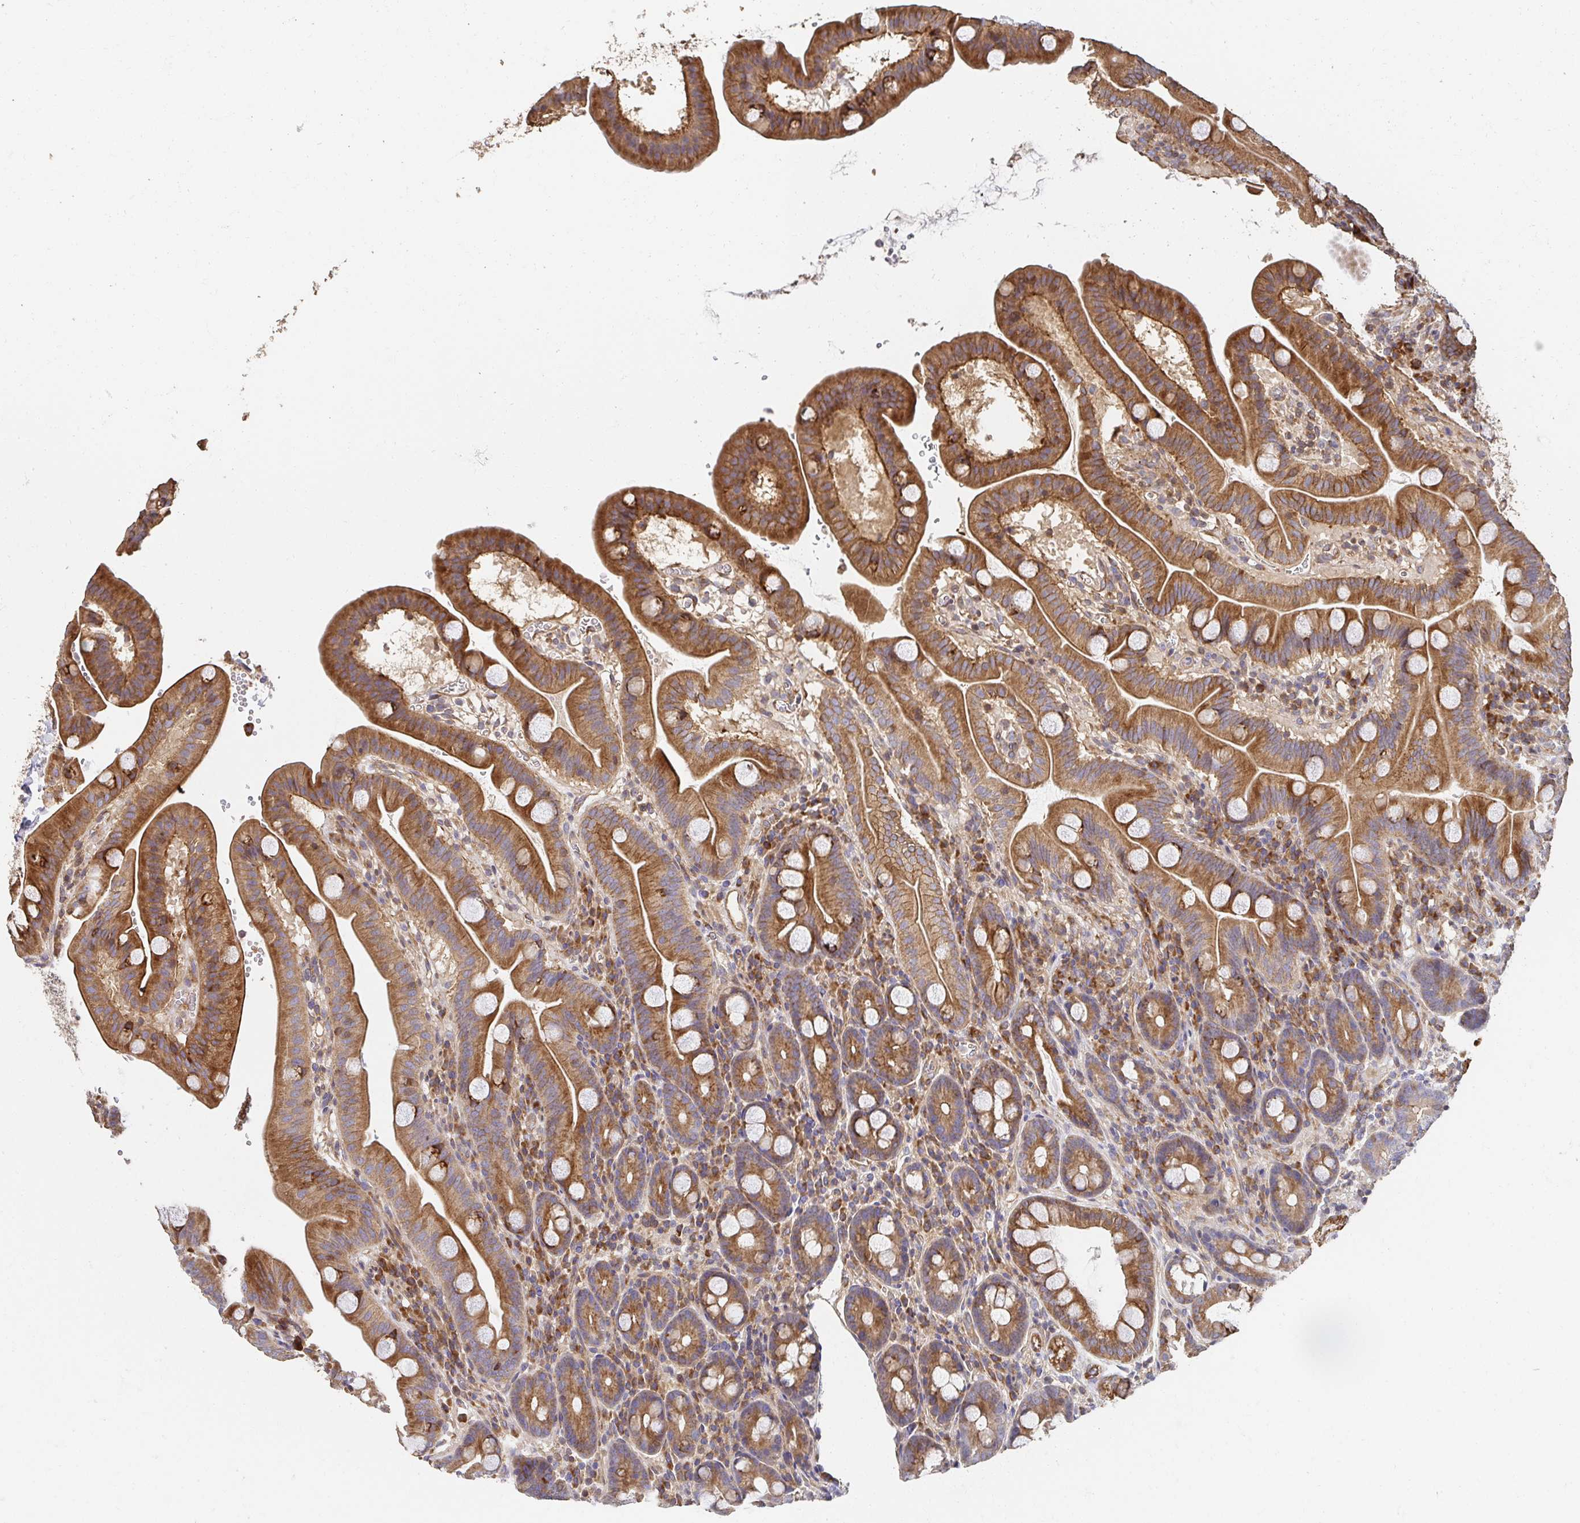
{"staining": {"intensity": "strong", "quantity": ">75%", "location": "cytoplasmic/membranous"}, "tissue": "duodenum", "cell_type": "Glandular cells", "image_type": "normal", "snomed": [{"axis": "morphology", "description": "Normal tissue, NOS"}, {"axis": "topography", "description": "Duodenum"}], "caption": "Strong cytoplasmic/membranous expression is present in about >75% of glandular cells in normal duodenum. Nuclei are stained in blue.", "gene": "APBB1", "patient": {"sex": "male", "age": 59}}